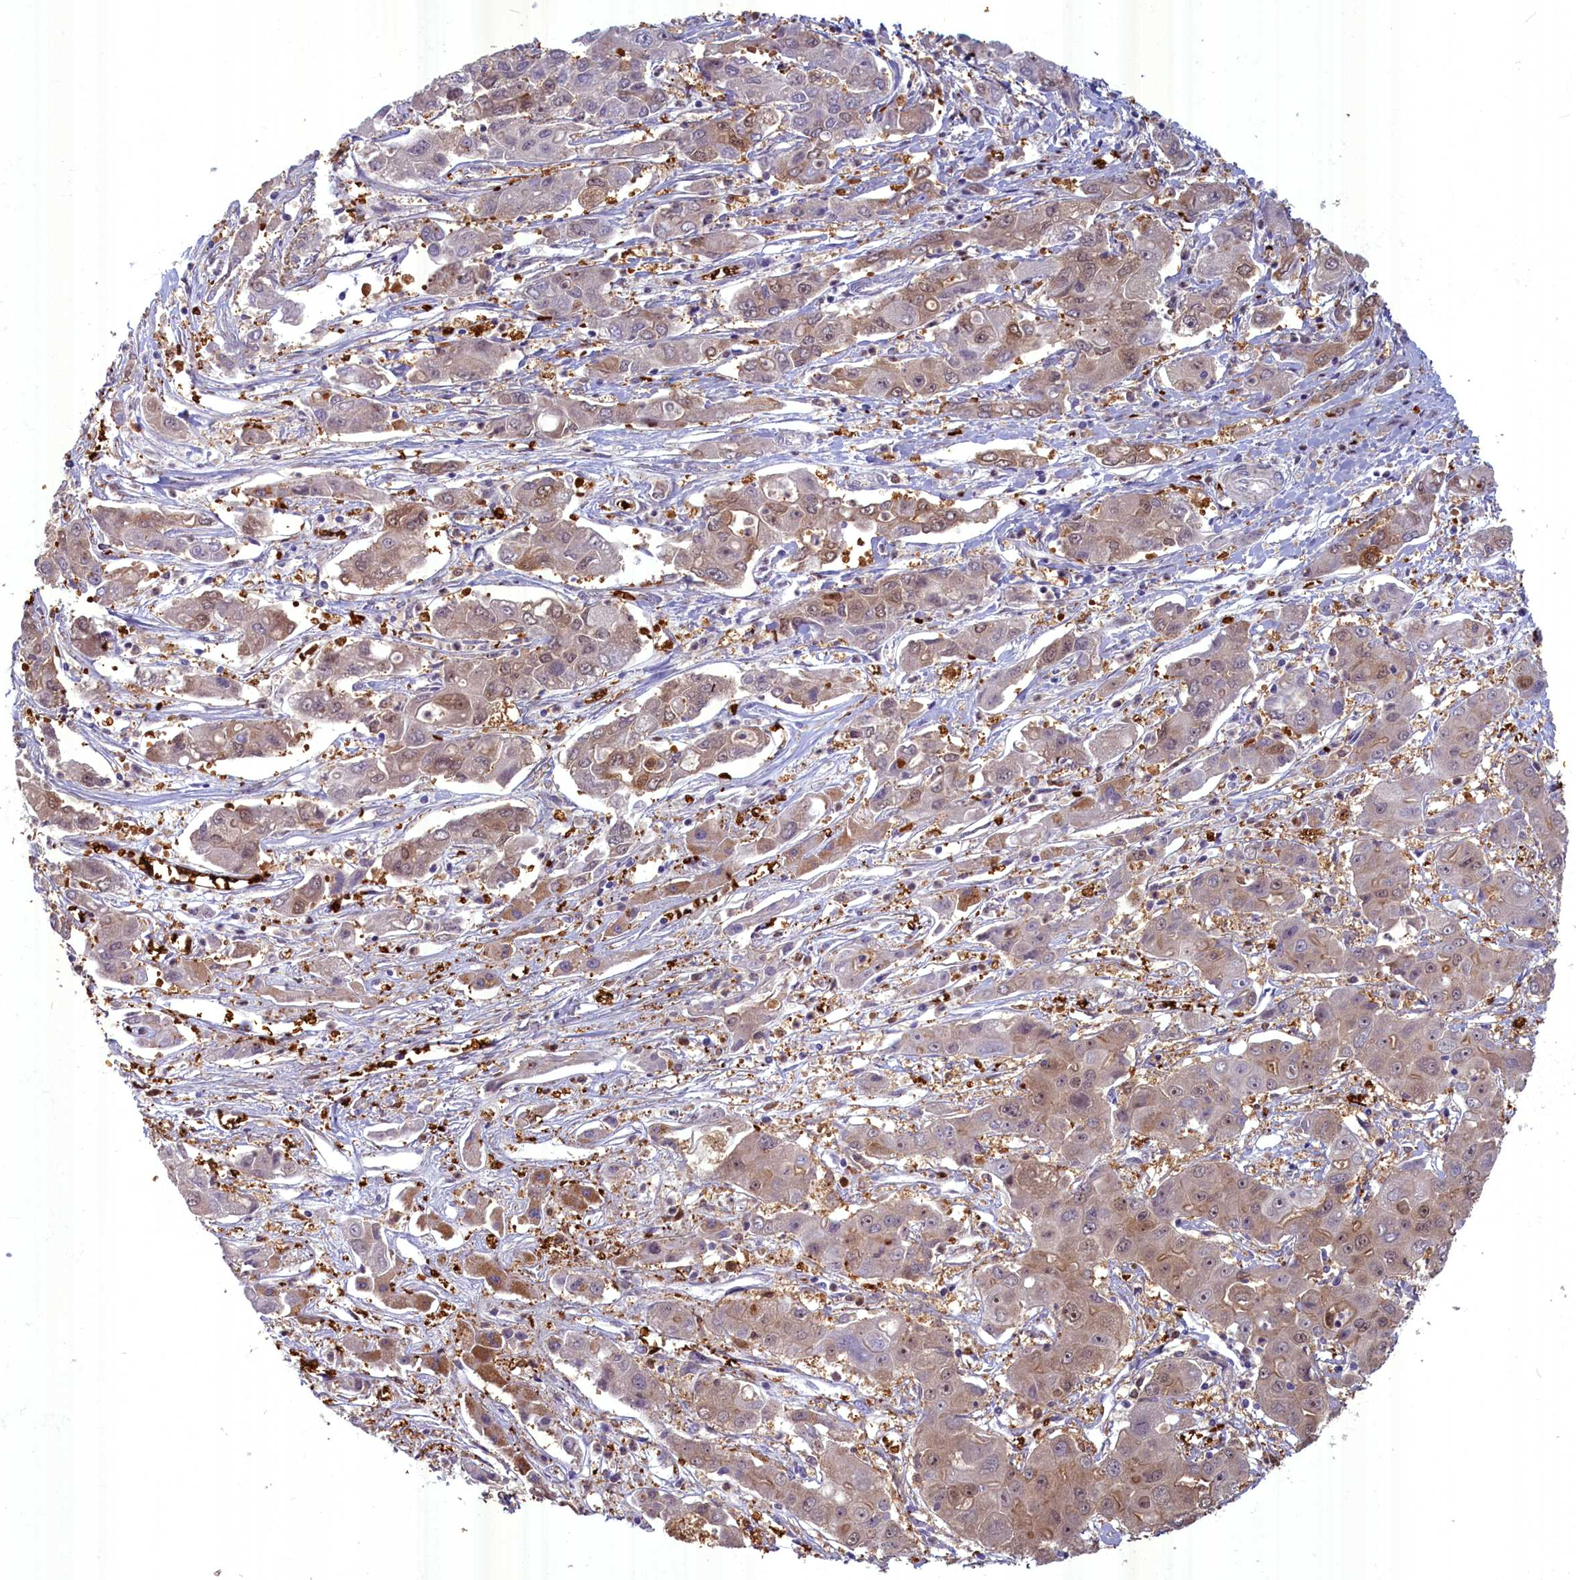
{"staining": {"intensity": "moderate", "quantity": ">75%", "location": "cytoplasmic/membranous,nuclear"}, "tissue": "liver cancer", "cell_type": "Tumor cells", "image_type": "cancer", "snomed": [{"axis": "morphology", "description": "Cholangiocarcinoma"}, {"axis": "topography", "description": "Liver"}], "caption": "Tumor cells reveal moderate cytoplasmic/membranous and nuclear positivity in about >75% of cells in liver cancer. The protein of interest is stained brown, and the nuclei are stained in blue (DAB IHC with brightfield microscopy, high magnification).", "gene": "BLVRB", "patient": {"sex": "male", "age": 67}}